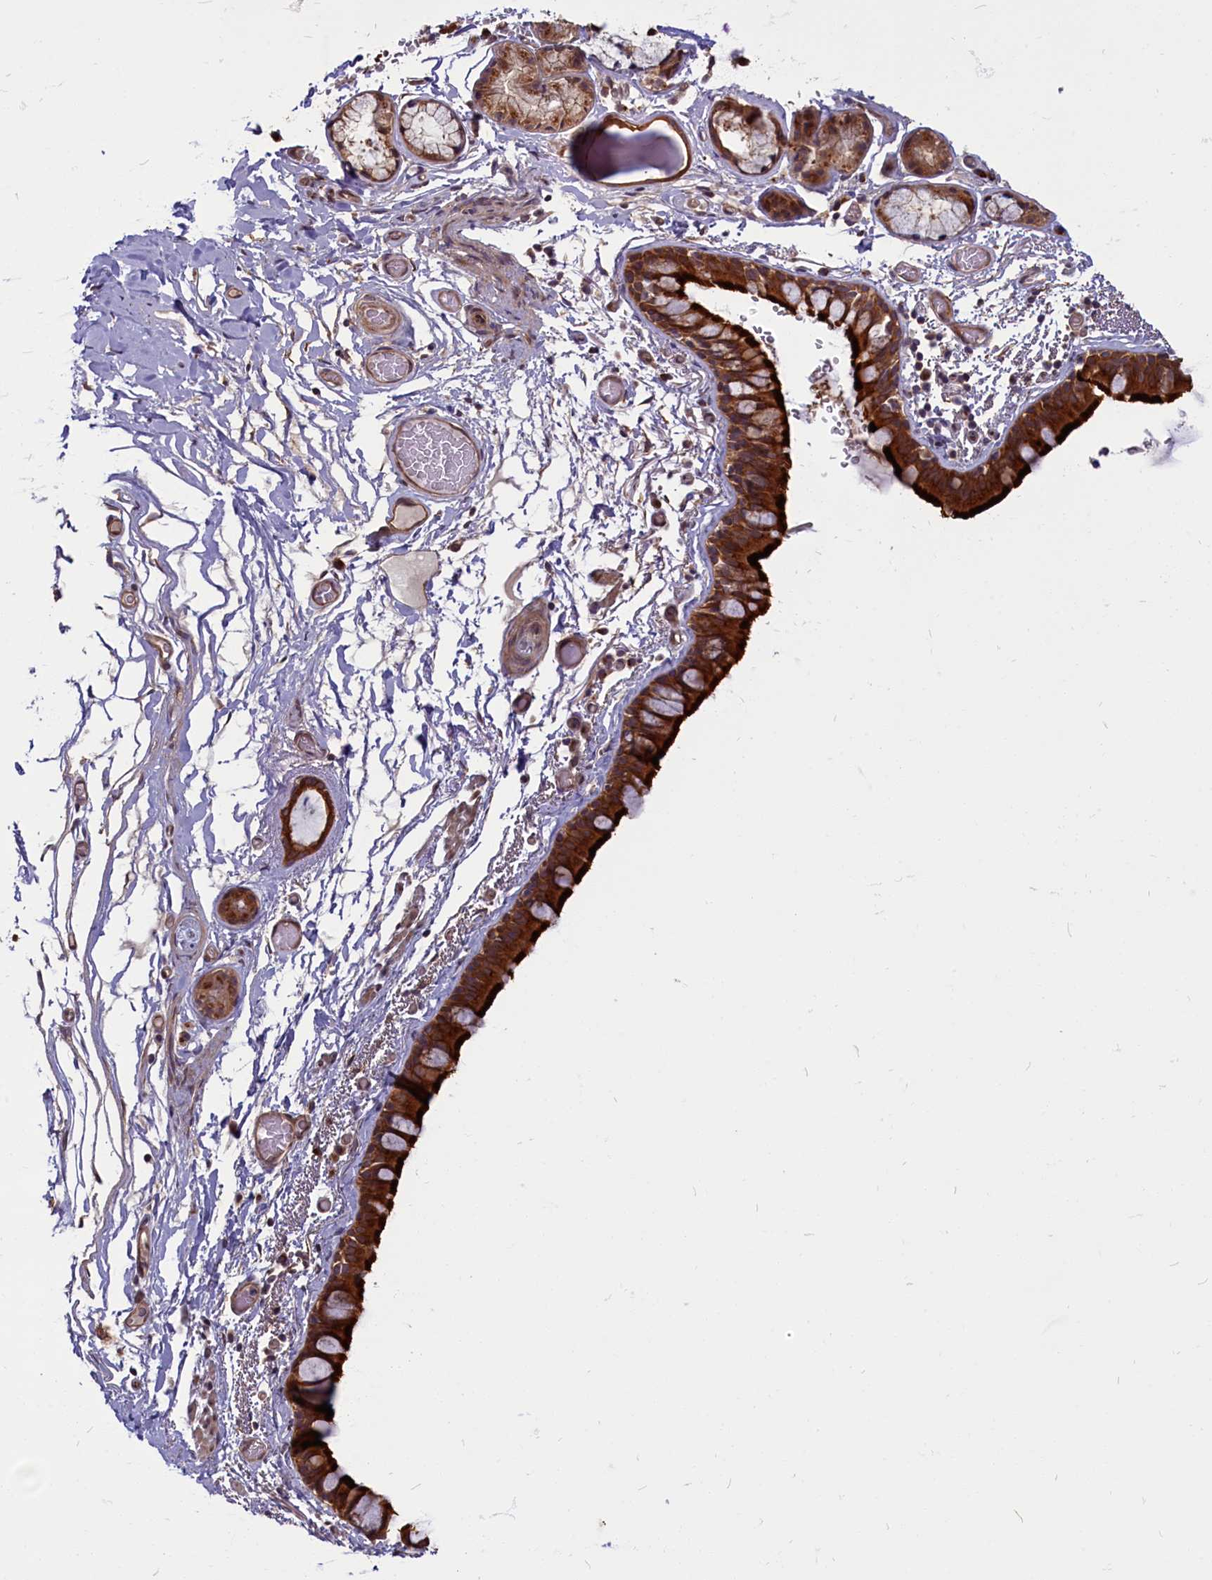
{"staining": {"intensity": "strong", "quantity": ">75%", "location": "cytoplasmic/membranous"}, "tissue": "bronchus", "cell_type": "Respiratory epithelial cells", "image_type": "normal", "snomed": [{"axis": "morphology", "description": "Normal tissue, NOS"}, {"axis": "topography", "description": "Cartilage tissue"}], "caption": "Normal bronchus exhibits strong cytoplasmic/membranous expression in about >75% of respiratory epithelial cells The staining was performed using DAB to visualize the protein expression in brown, while the nuclei were stained in blue with hematoxylin (Magnification: 20x)..", "gene": "ENSG00000274944", "patient": {"sex": "male", "age": 63}}